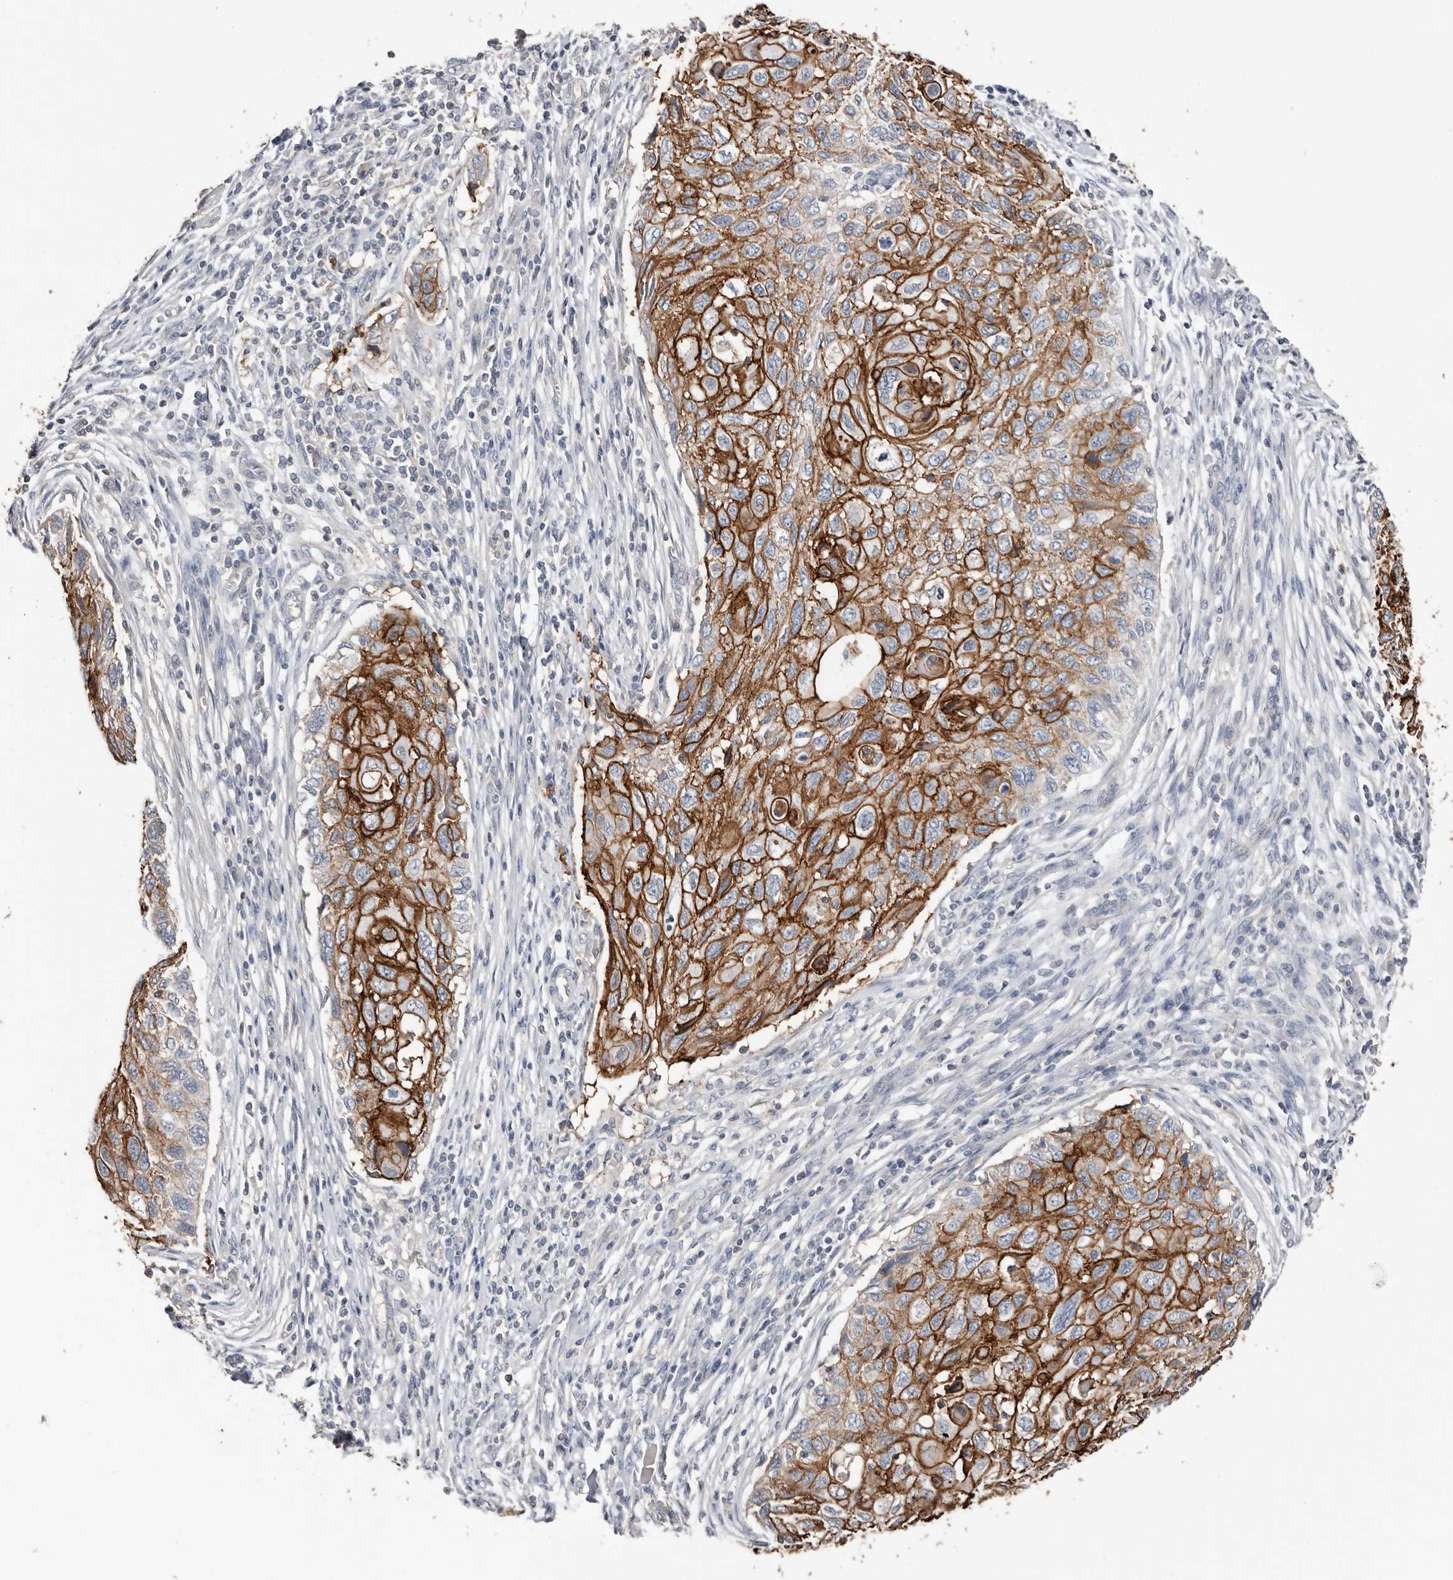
{"staining": {"intensity": "strong", "quantity": "25%-75%", "location": "cytoplasmic/membranous"}, "tissue": "cervical cancer", "cell_type": "Tumor cells", "image_type": "cancer", "snomed": [{"axis": "morphology", "description": "Squamous cell carcinoma, NOS"}, {"axis": "topography", "description": "Cervix"}], "caption": "Immunohistochemistry photomicrograph of neoplastic tissue: human cervical cancer stained using immunohistochemistry demonstrates high levels of strong protein expression localized specifically in the cytoplasmic/membranous of tumor cells, appearing as a cytoplasmic/membranous brown color.", "gene": "S100A14", "patient": {"sex": "female", "age": 70}}